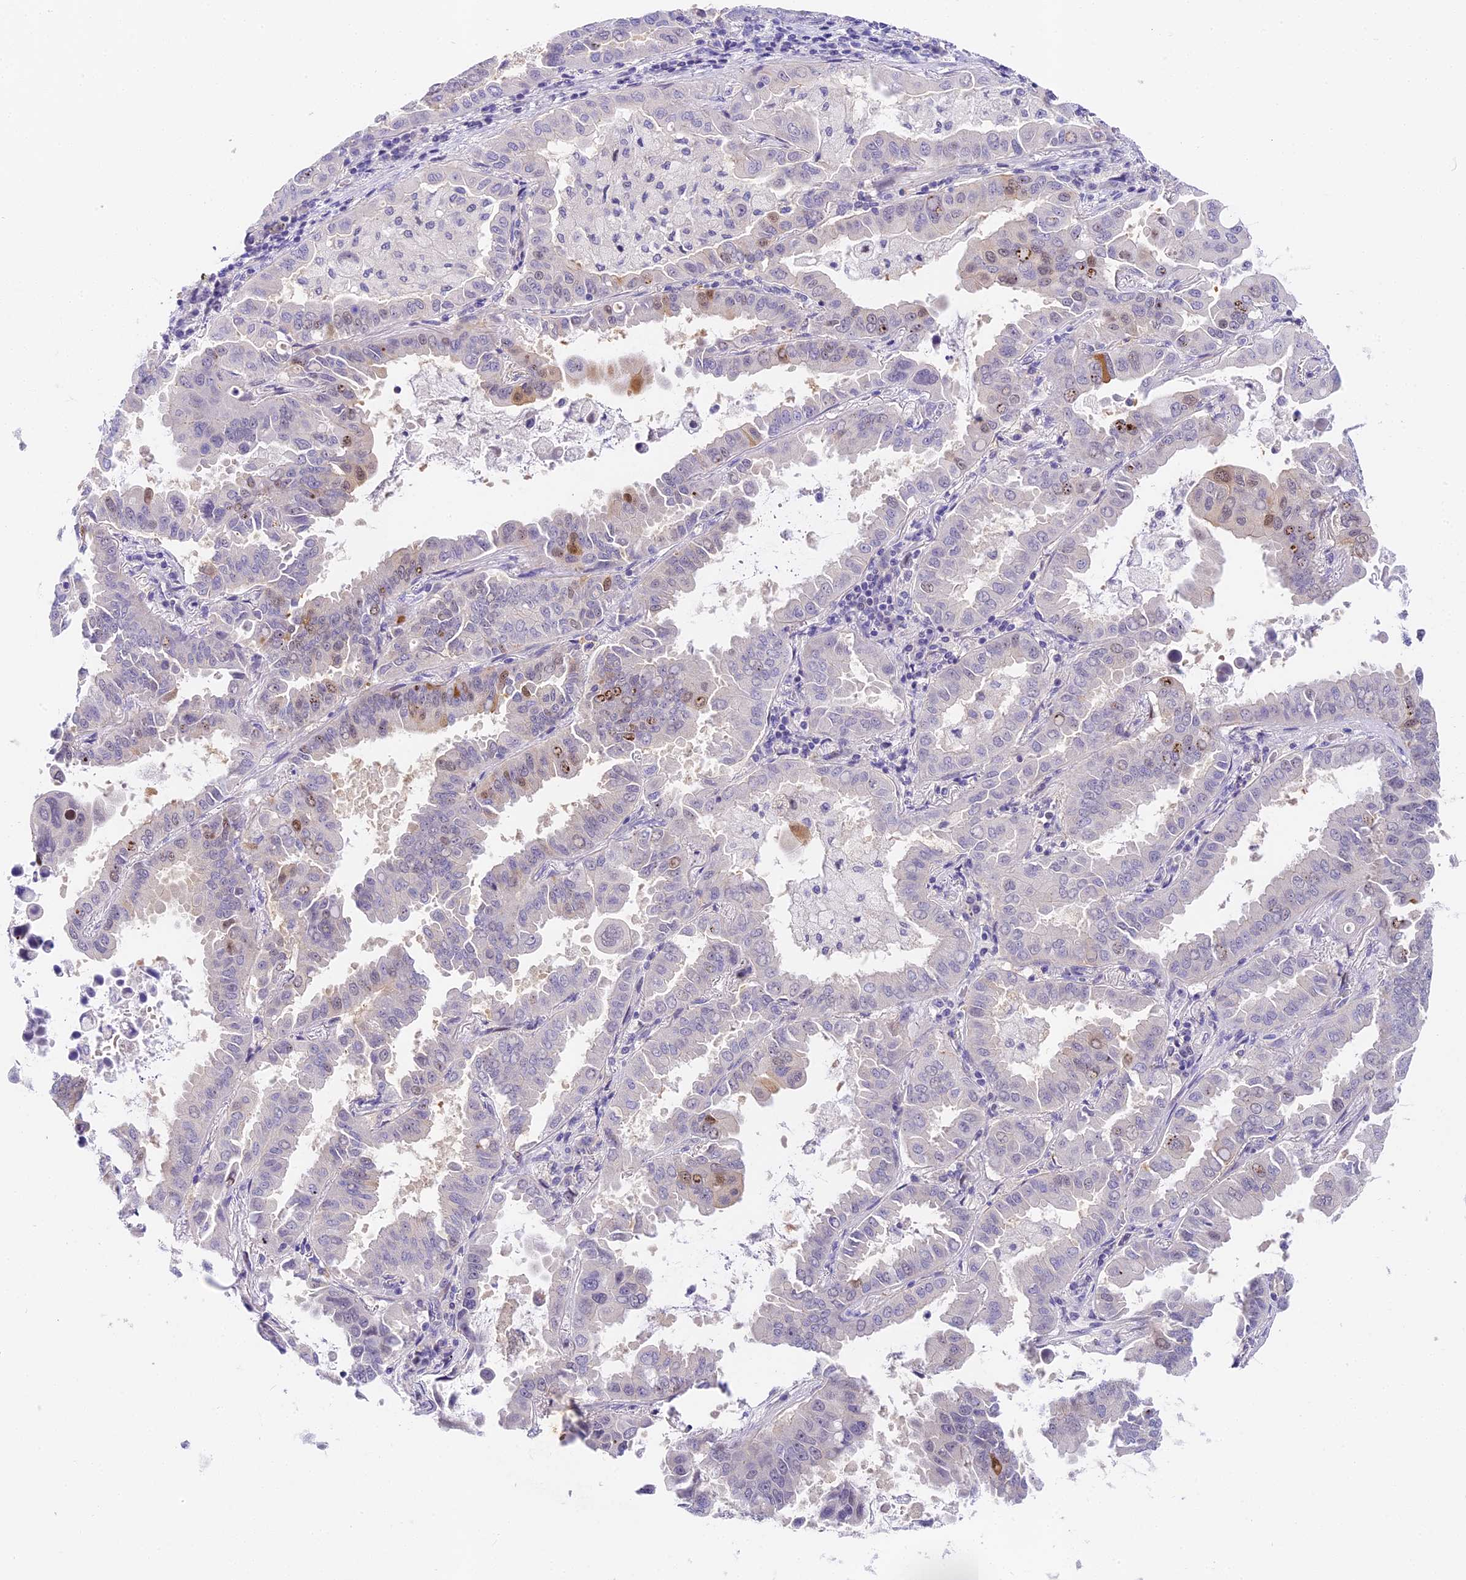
{"staining": {"intensity": "weak", "quantity": "<25%", "location": "nuclear"}, "tissue": "lung cancer", "cell_type": "Tumor cells", "image_type": "cancer", "snomed": [{"axis": "morphology", "description": "Adenocarcinoma, NOS"}, {"axis": "topography", "description": "Lung"}], "caption": "Immunohistochemical staining of lung adenocarcinoma reveals no significant positivity in tumor cells.", "gene": "MIDN", "patient": {"sex": "male", "age": 64}}